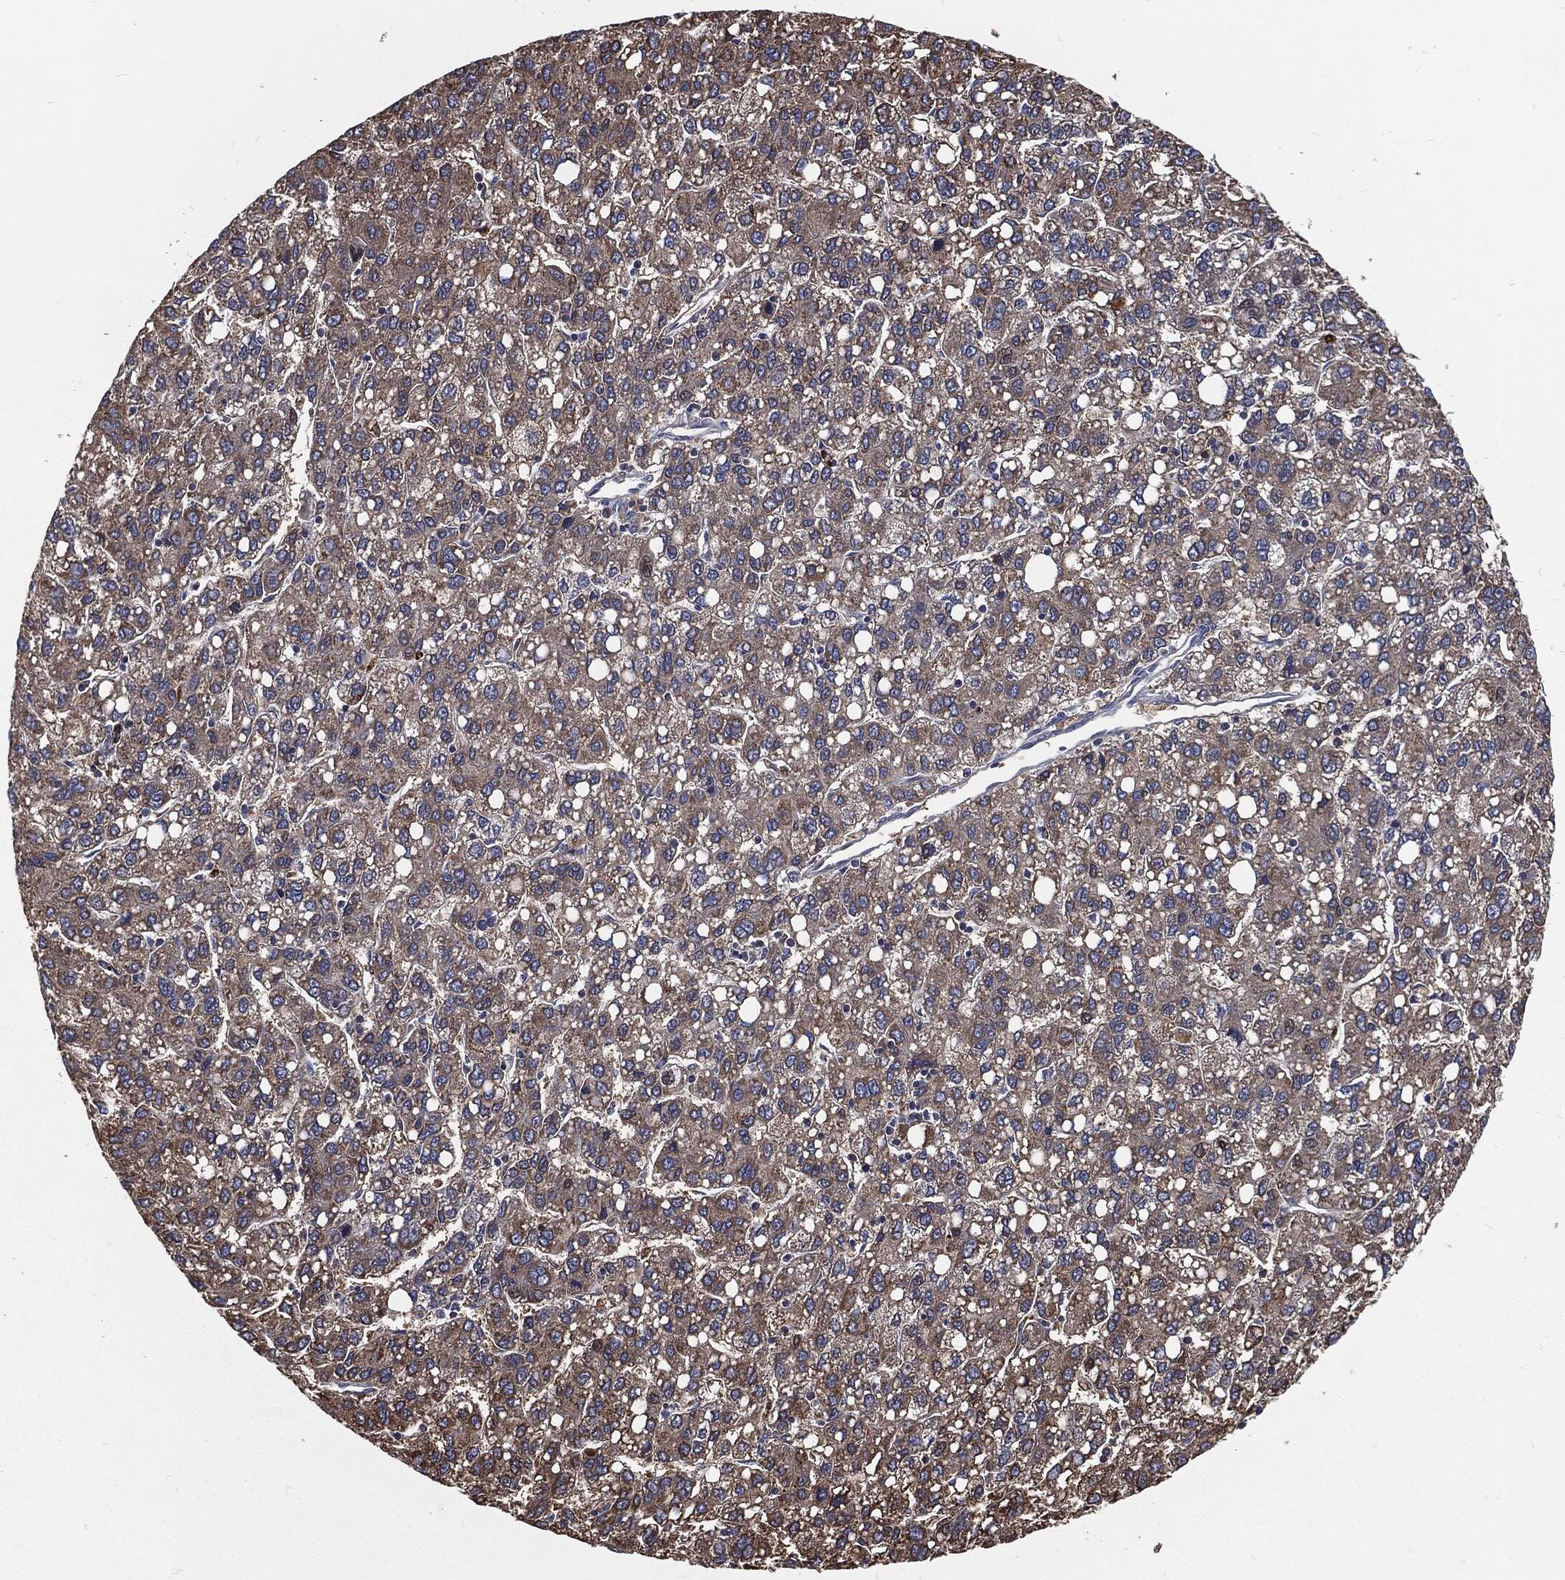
{"staining": {"intensity": "moderate", "quantity": "25%-75%", "location": "cytoplasmic/membranous"}, "tissue": "liver cancer", "cell_type": "Tumor cells", "image_type": "cancer", "snomed": [{"axis": "morphology", "description": "Carcinoma, Hepatocellular, NOS"}, {"axis": "topography", "description": "Liver"}], "caption": "Protein staining displays moderate cytoplasmic/membranous expression in about 25%-75% of tumor cells in hepatocellular carcinoma (liver). (IHC, brightfield microscopy, high magnification).", "gene": "PRDX4", "patient": {"sex": "female", "age": 82}}